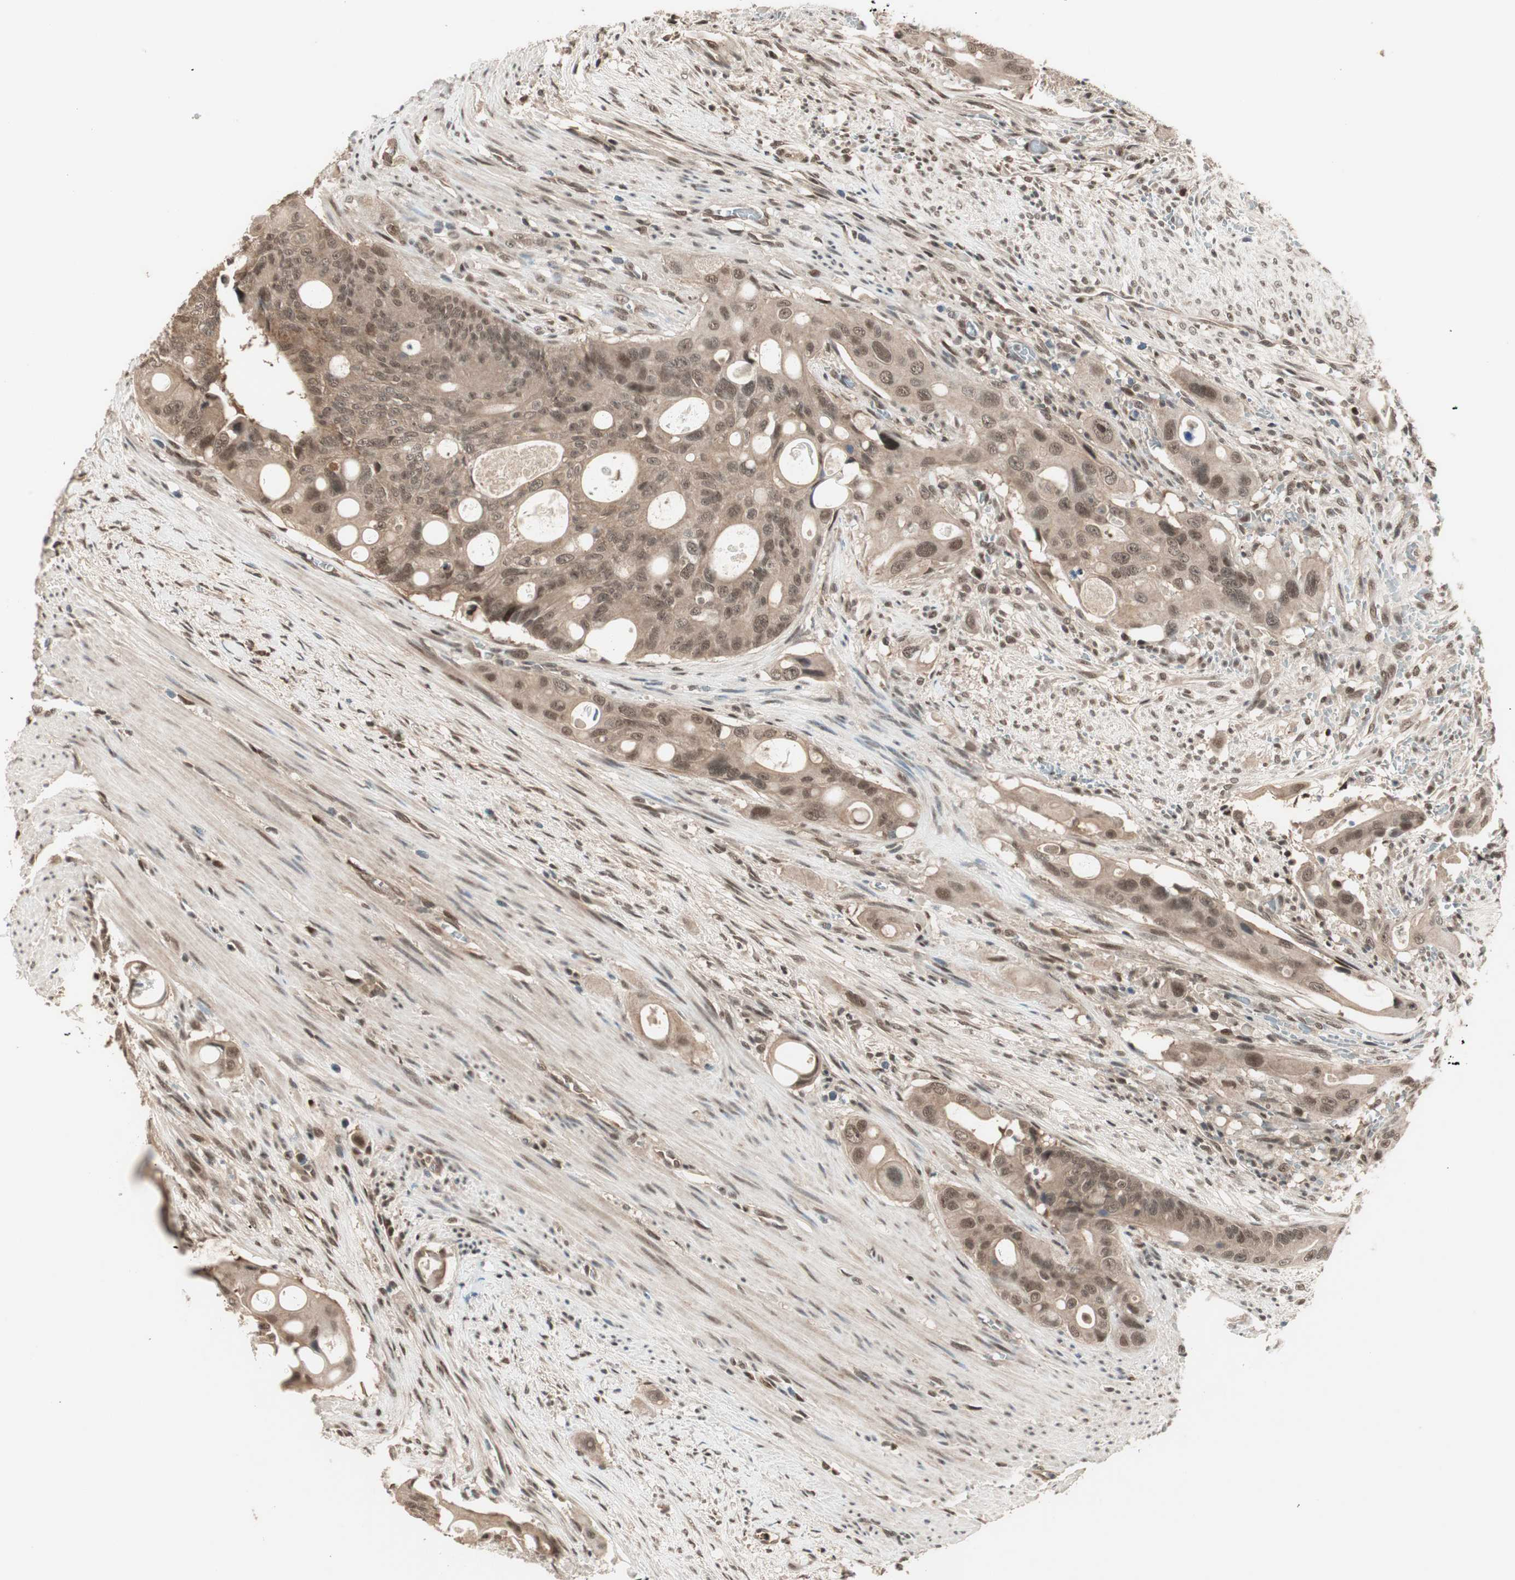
{"staining": {"intensity": "moderate", "quantity": ">75%", "location": "nuclear"}, "tissue": "colorectal cancer", "cell_type": "Tumor cells", "image_type": "cancer", "snomed": [{"axis": "morphology", "description": "Adenocarcinoma, NOS"}, {"axis": "topography", "description": "Colon"}], "caption": "An immunohistochemistry photomicrograph of neoplastic tissue is shown. Protein staining in brown shows moderate nuclear positivity in colorectal cancer (adenocarcinoma) within tumor cells. (Stains: DAB (3,3'-diaminobenzidine) in brown, nuclei in blue, Microscopy: brightfield microscopy at high magnification).", "gene": "ZNF701", "patient": {"sex": "female", "age": 57}}